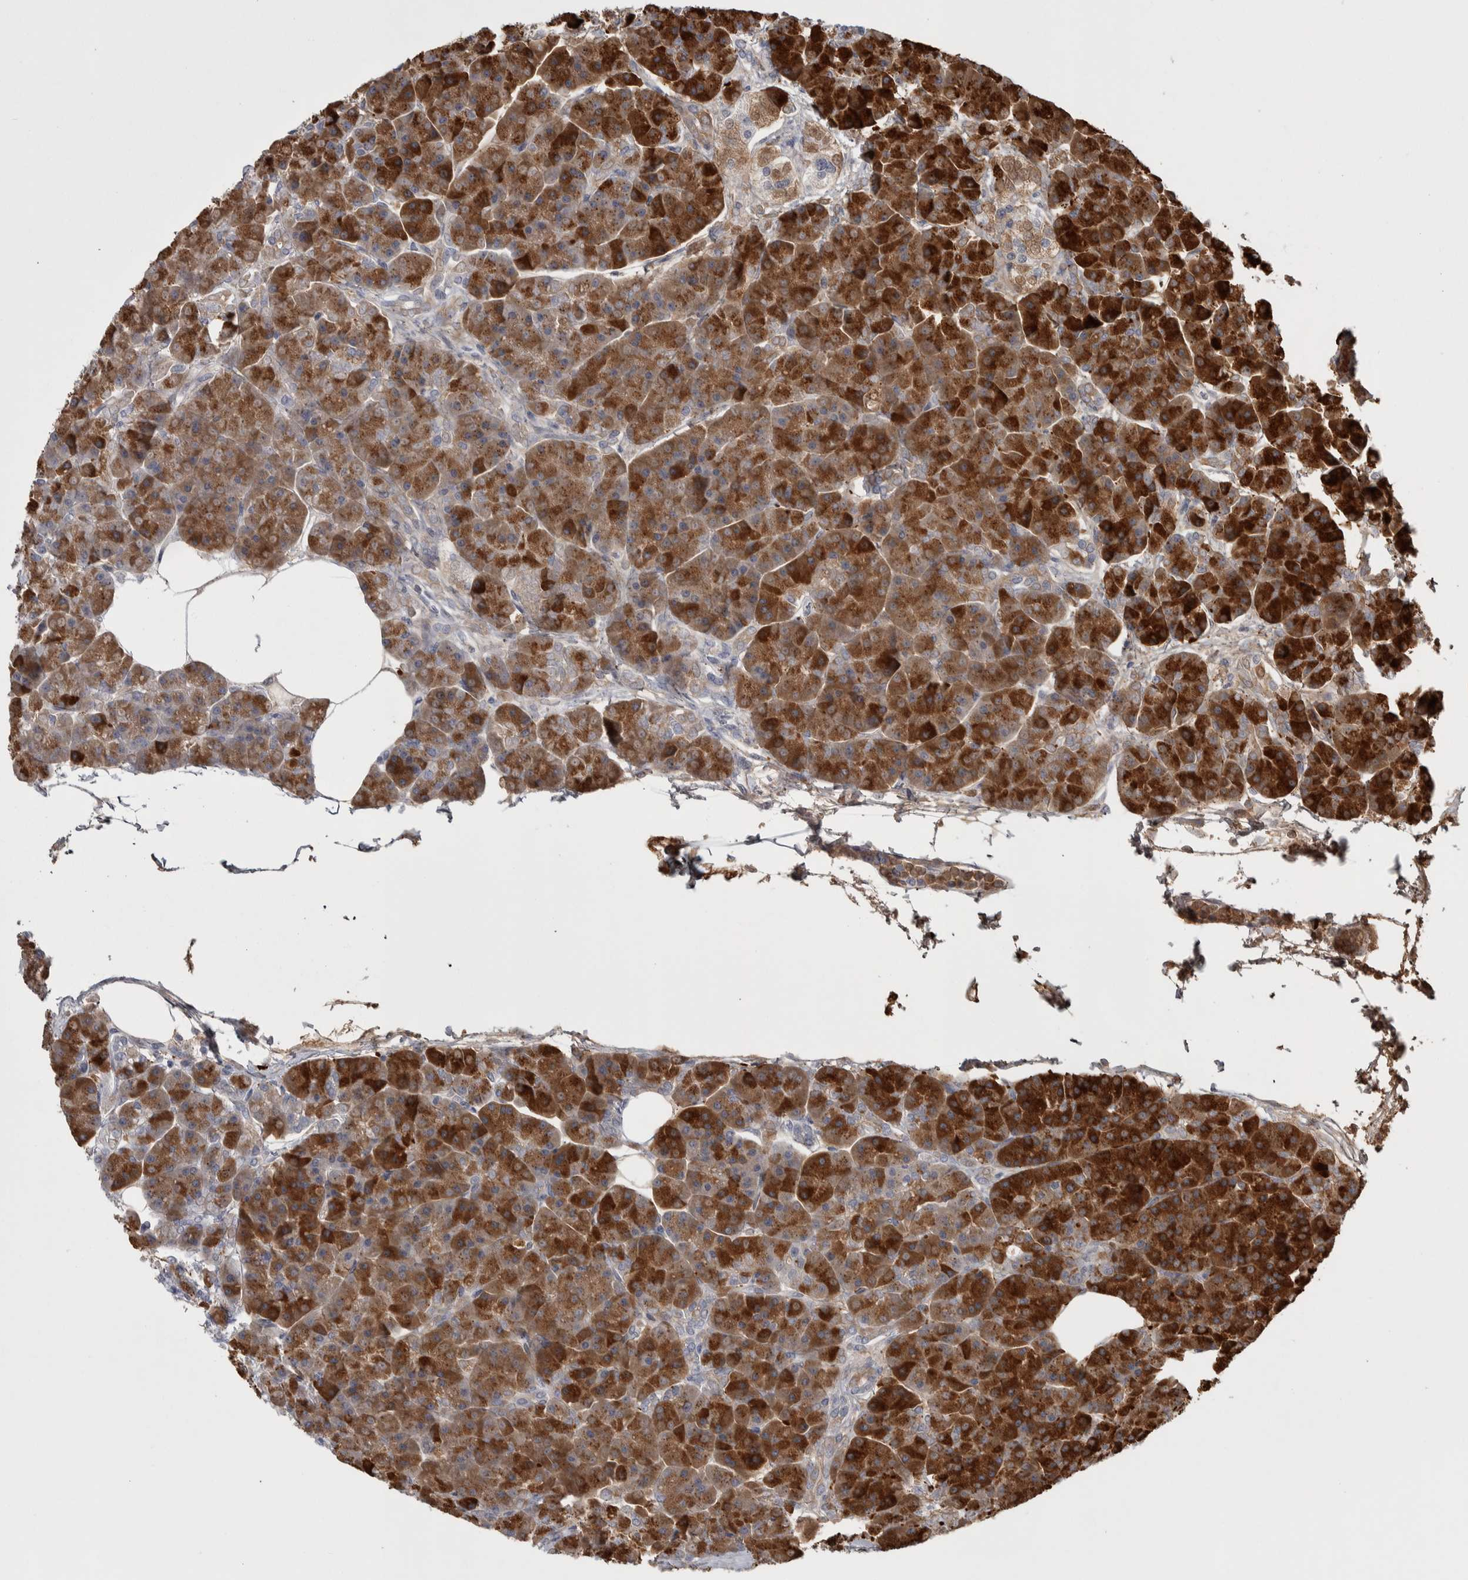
{"staining": {"intensity": "strong", "quantity": "25%-75%", "location": "cytoplasmic/membranous"}, "tissue": "pancreas", "cell_type": "Exocrine glandular cells", "image_type": "normal", "snomed": [{"axis": "morphology", "description": "Normal tissue, NOS"}, {"axis": "topography", "description": "Pancreas"}], "caption": "A high amount of strong cytoplasmic/membranous expression is seen in approximately 25%-75% of exocrine glandular cells in benign pancreas. (brown staining indicates protein expression, while blue staining denotes nuclei).", "gene": "ASPN", "patient": {"sex": "female", "age": 70}}